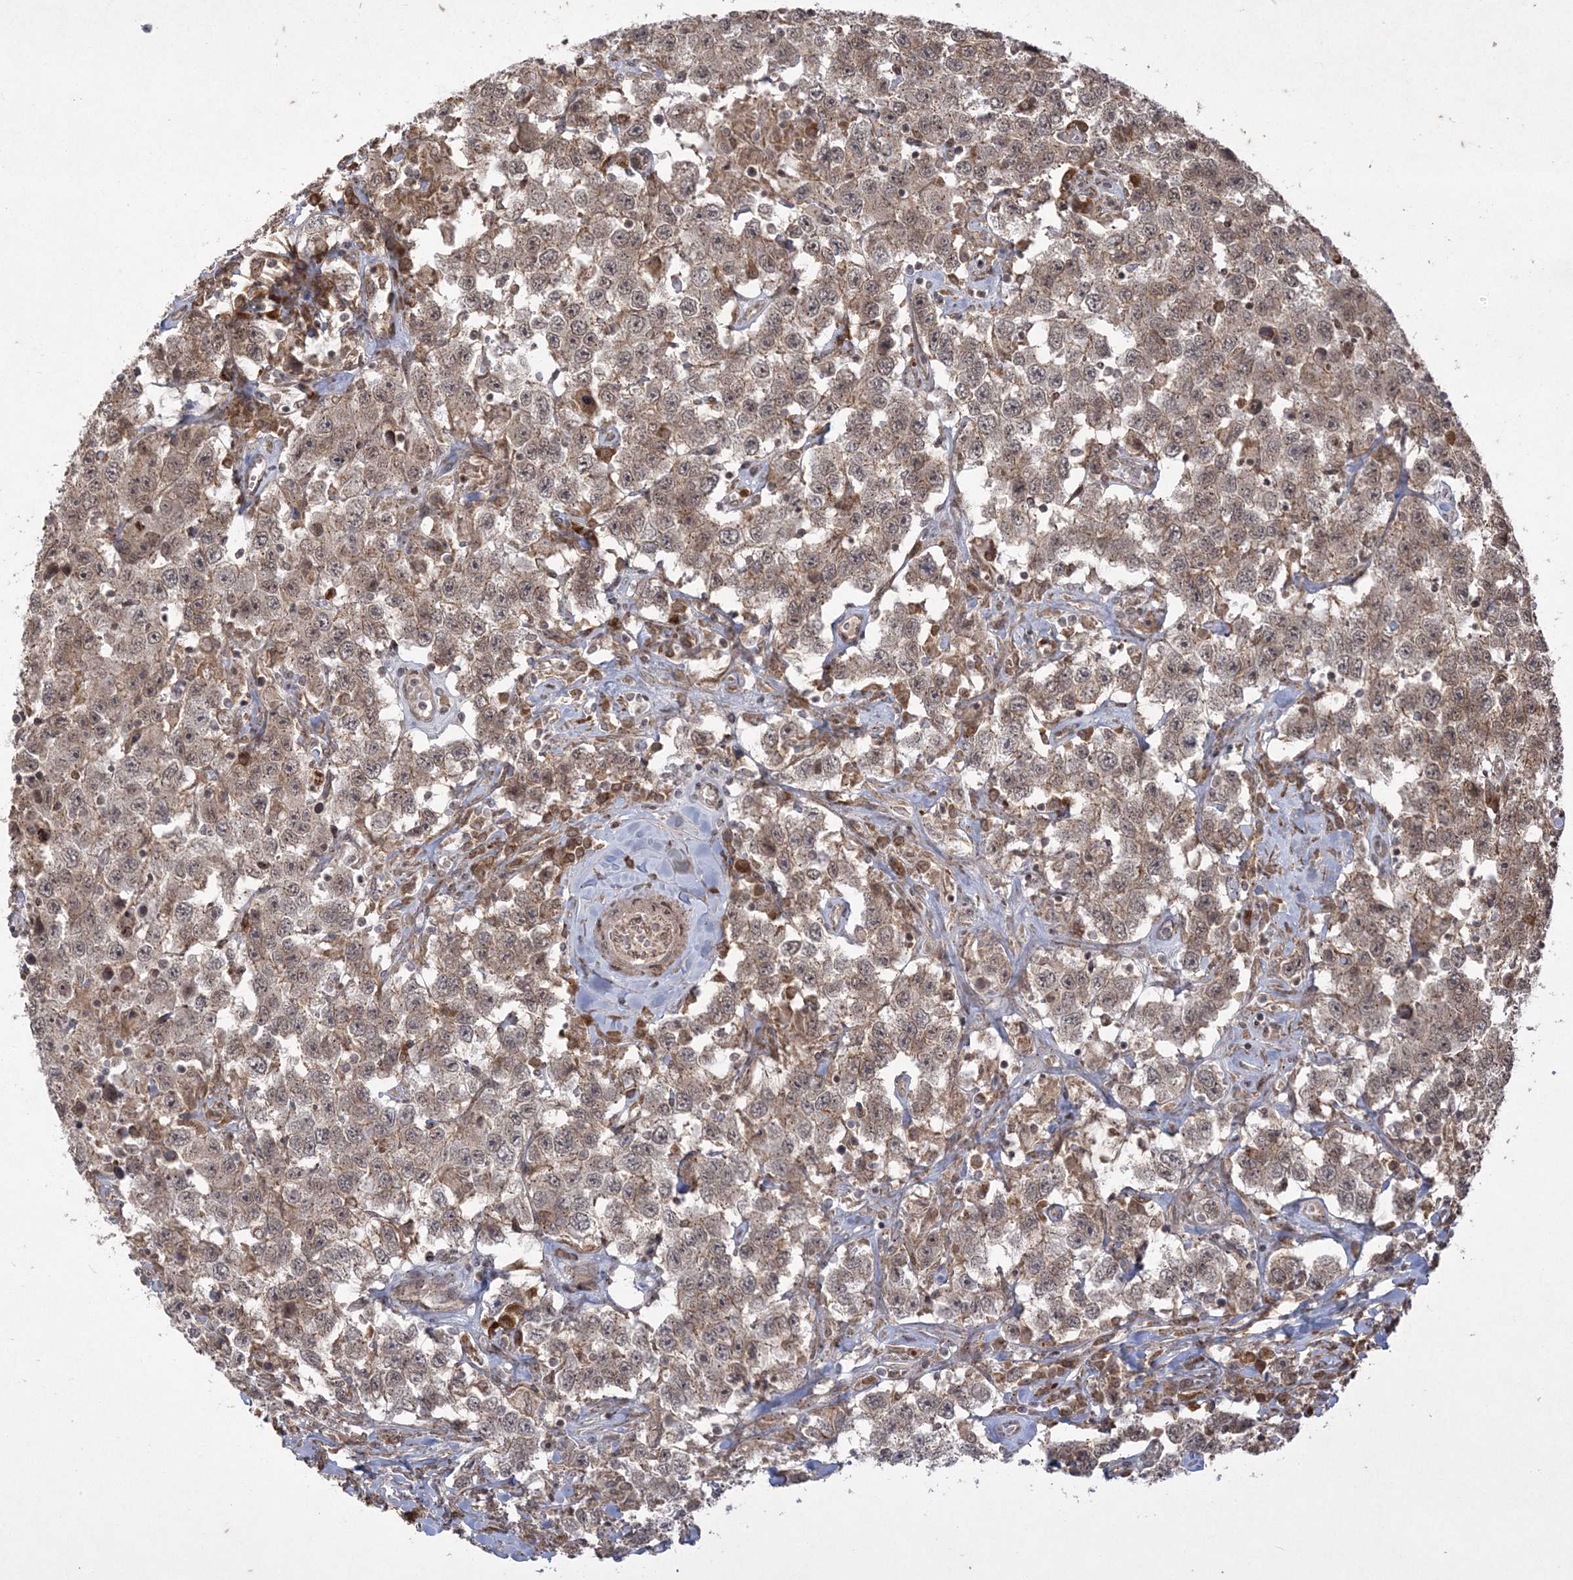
{"staining": {"intensity": "weak", "quantity": ">75%", "location": "cytoplasmic/membranous,nuclear"}, "tissue": "testis cancer", "cell_type": "Tumor cells", "image_type": "cancer", "snomed": [{"axis": "morphology", "description": "Seminoma, NOS"}, {"axis": "topography", "description": "Testis"}], "caption": "Brown immunohistochemical staining in seminoma (testis) exhibits weak cytoplasmic/membranous and nuclear staining in about >75% of tumor cells.", "gene": "RRAS", "patient": {"sex": "male", "age": 41}}